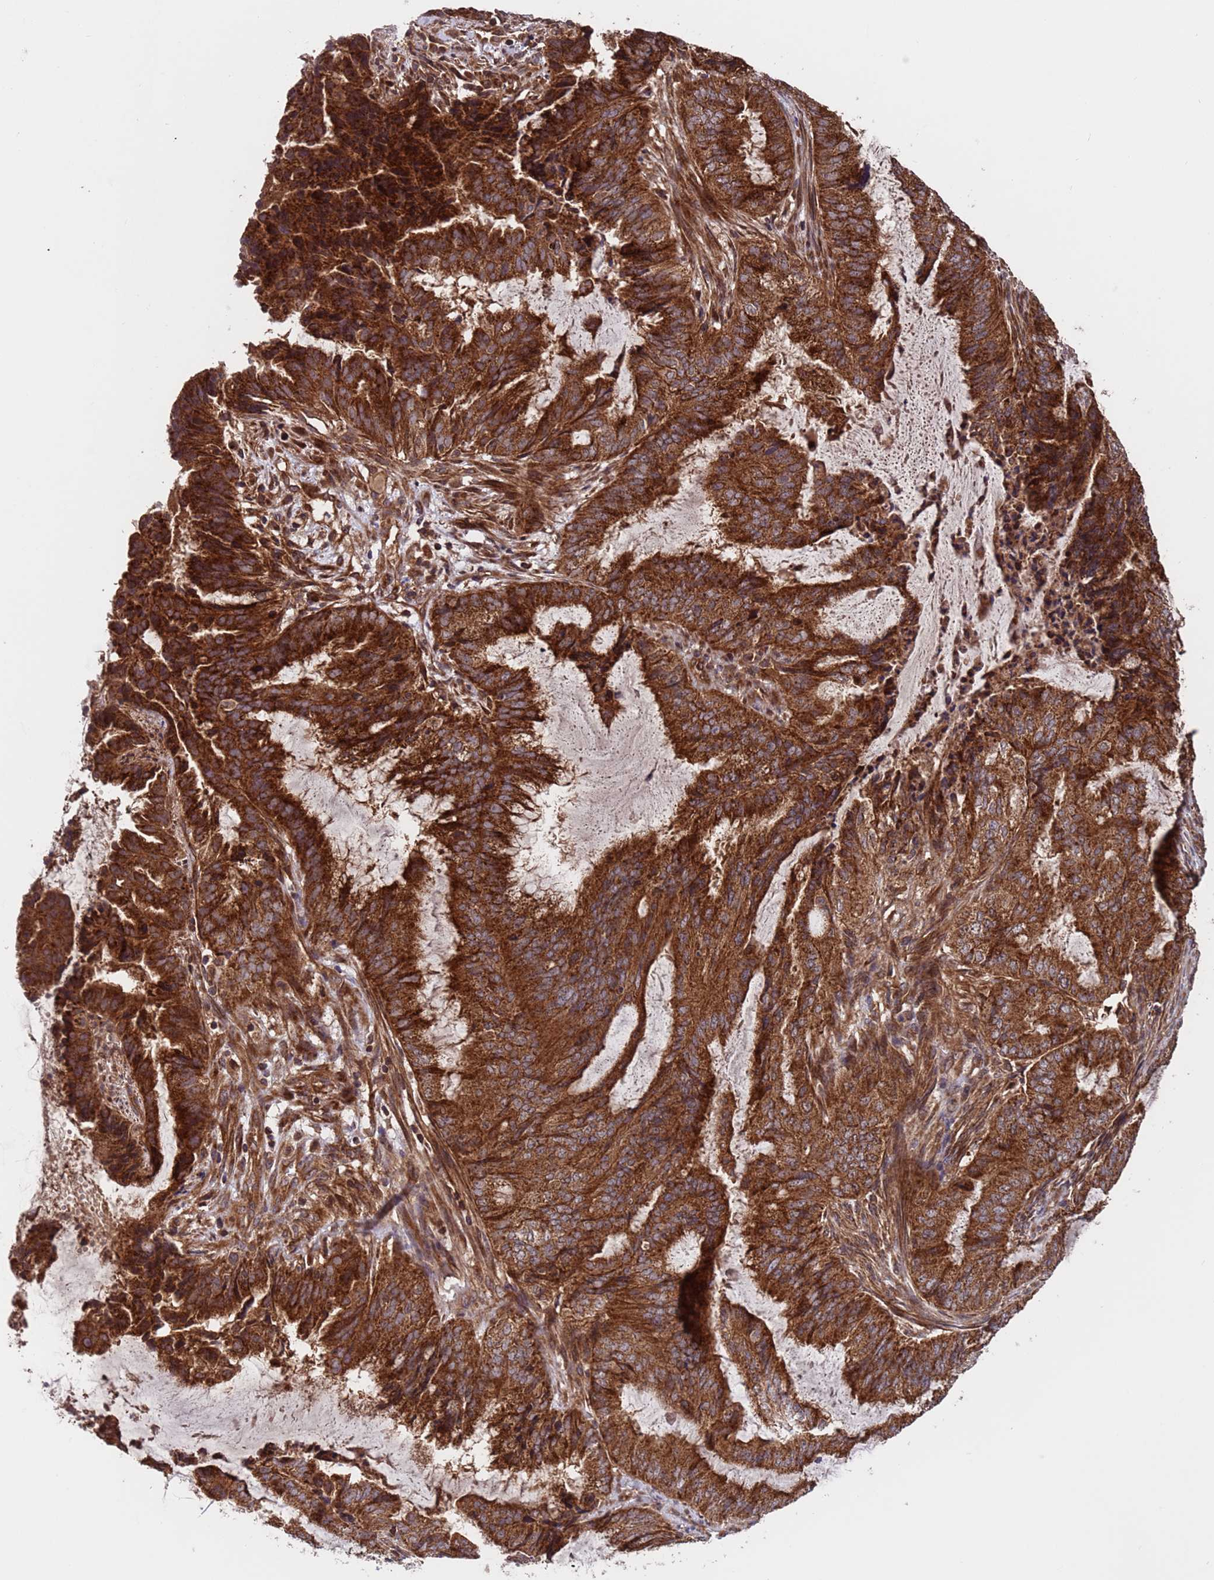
{"staining": {"intensity": "strong", "quantity": ">75%", "location": "cytoplasmic/membranous"}, "tissue": "endometrial cancer", "cell_type": "Tumor cells", "image_type": "cancer", "snomed": [{"axis": "morphology", "description": "Adenocarcinoma, NOS"}, {"axis": "topography", "description": "Endometrium"}], "caption": "Adenocarcinoma (endometrial) stained for a protein (brown) shows strong cytoplasmic/membranous positive positivity in approximately >75% of tumor cells.", "gene": "TSR3", "patient": {"sex": "female", "age": 51}}